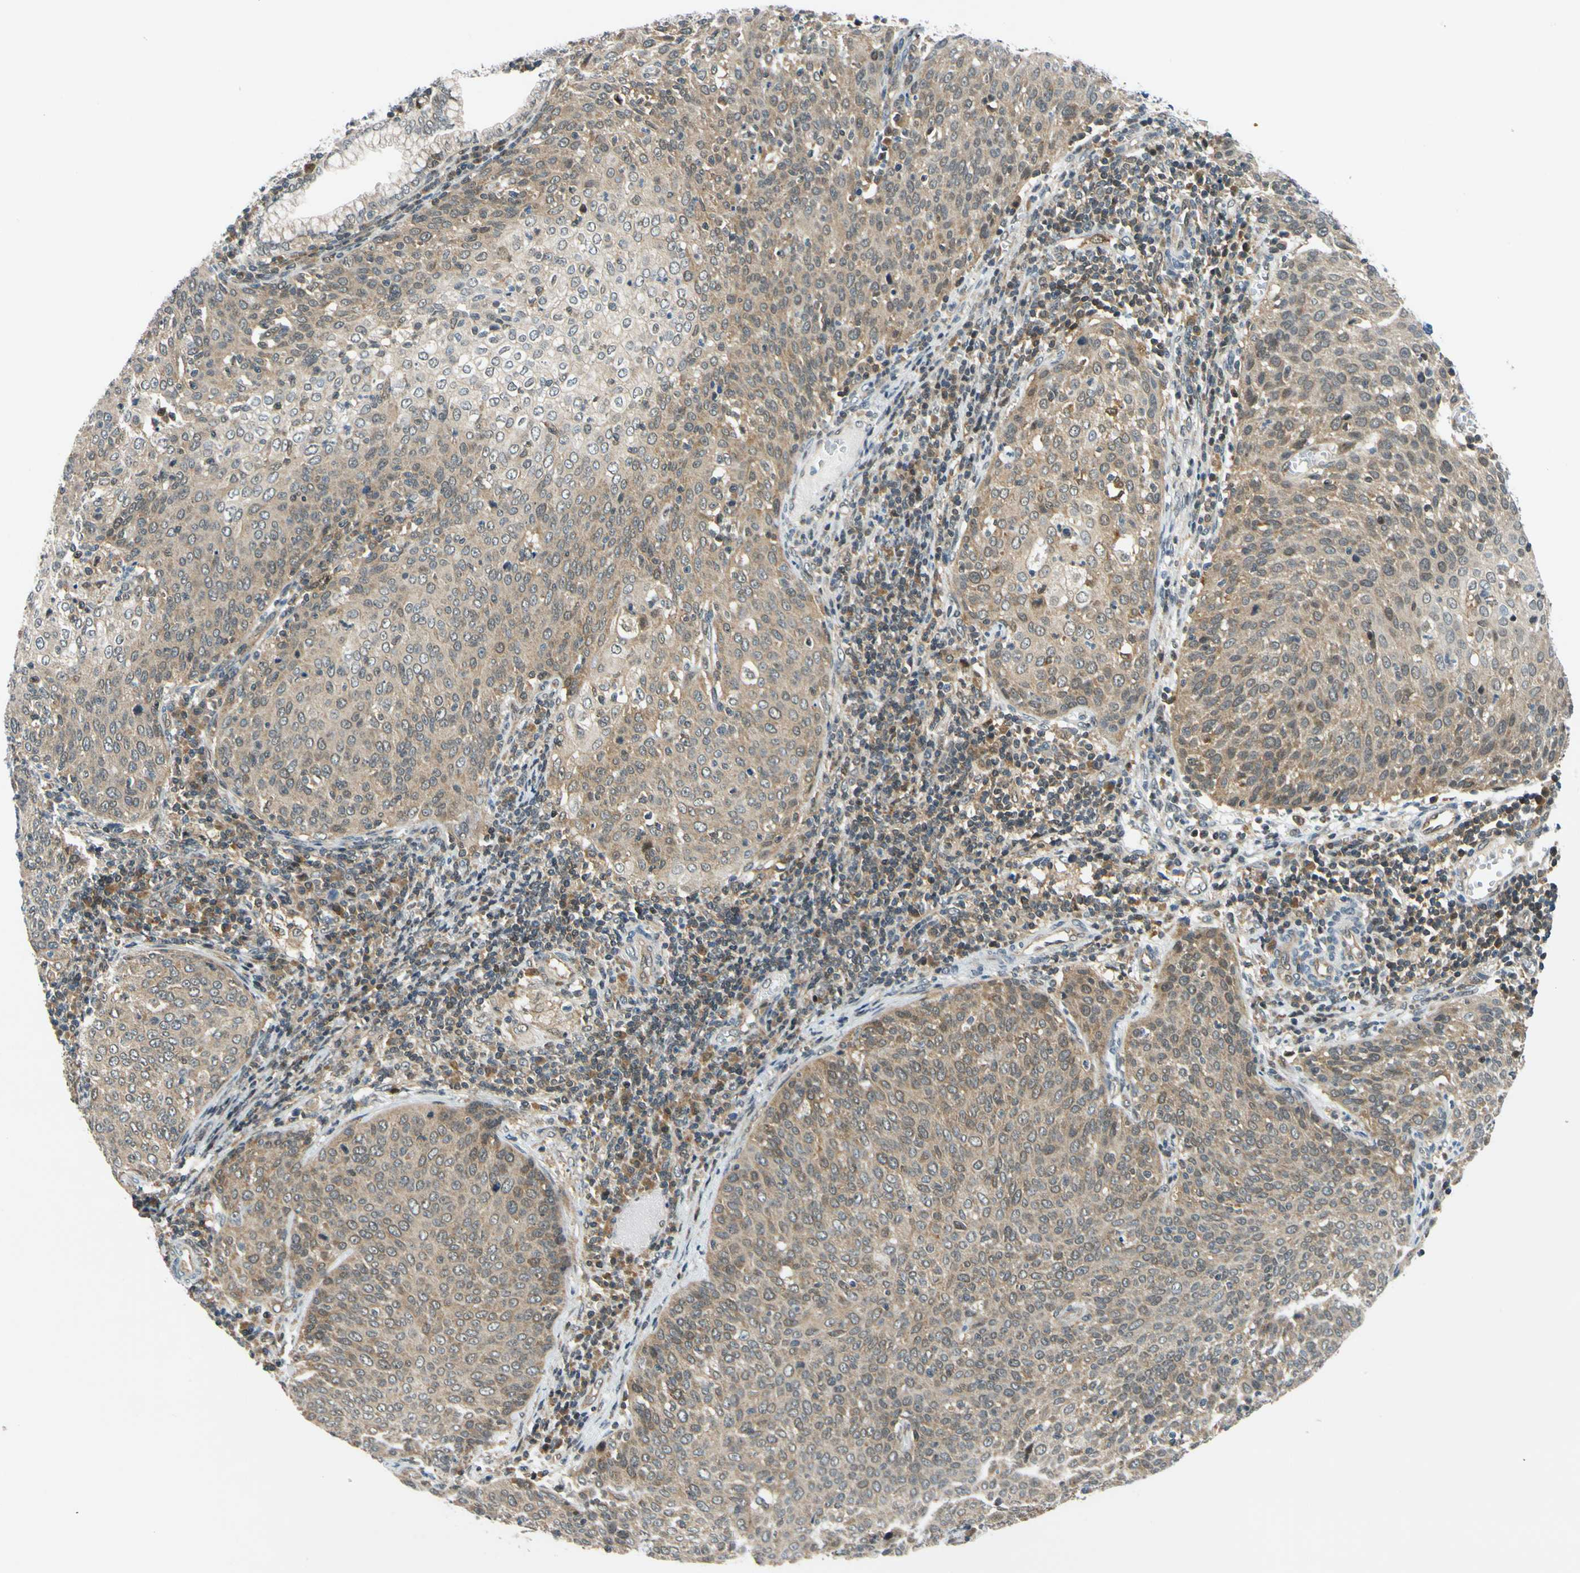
{"staining": {"intensity": "moderate", "quantity": ">75%", "location": "cytoplasmic/membranous"}, "tissue": "cervical cancer", "cell_type": "Tumor cells", "image_type": "cancer", "snomed": [{"axis": "morphology", "description": "Squamous cell carcinoma, NOS"}, {"axis": "topography", "description": "Cervix"}], "caption": "The image displays a brown stain indicating the presence of a protein in the cytoplasmic/membranous of tumor cells in cervical cancer. The protein of interest is shown in brown color, while the nuclei are stained blue.", "gene": "MAPK9", "patient": {"sex": "female", "age": 38}}